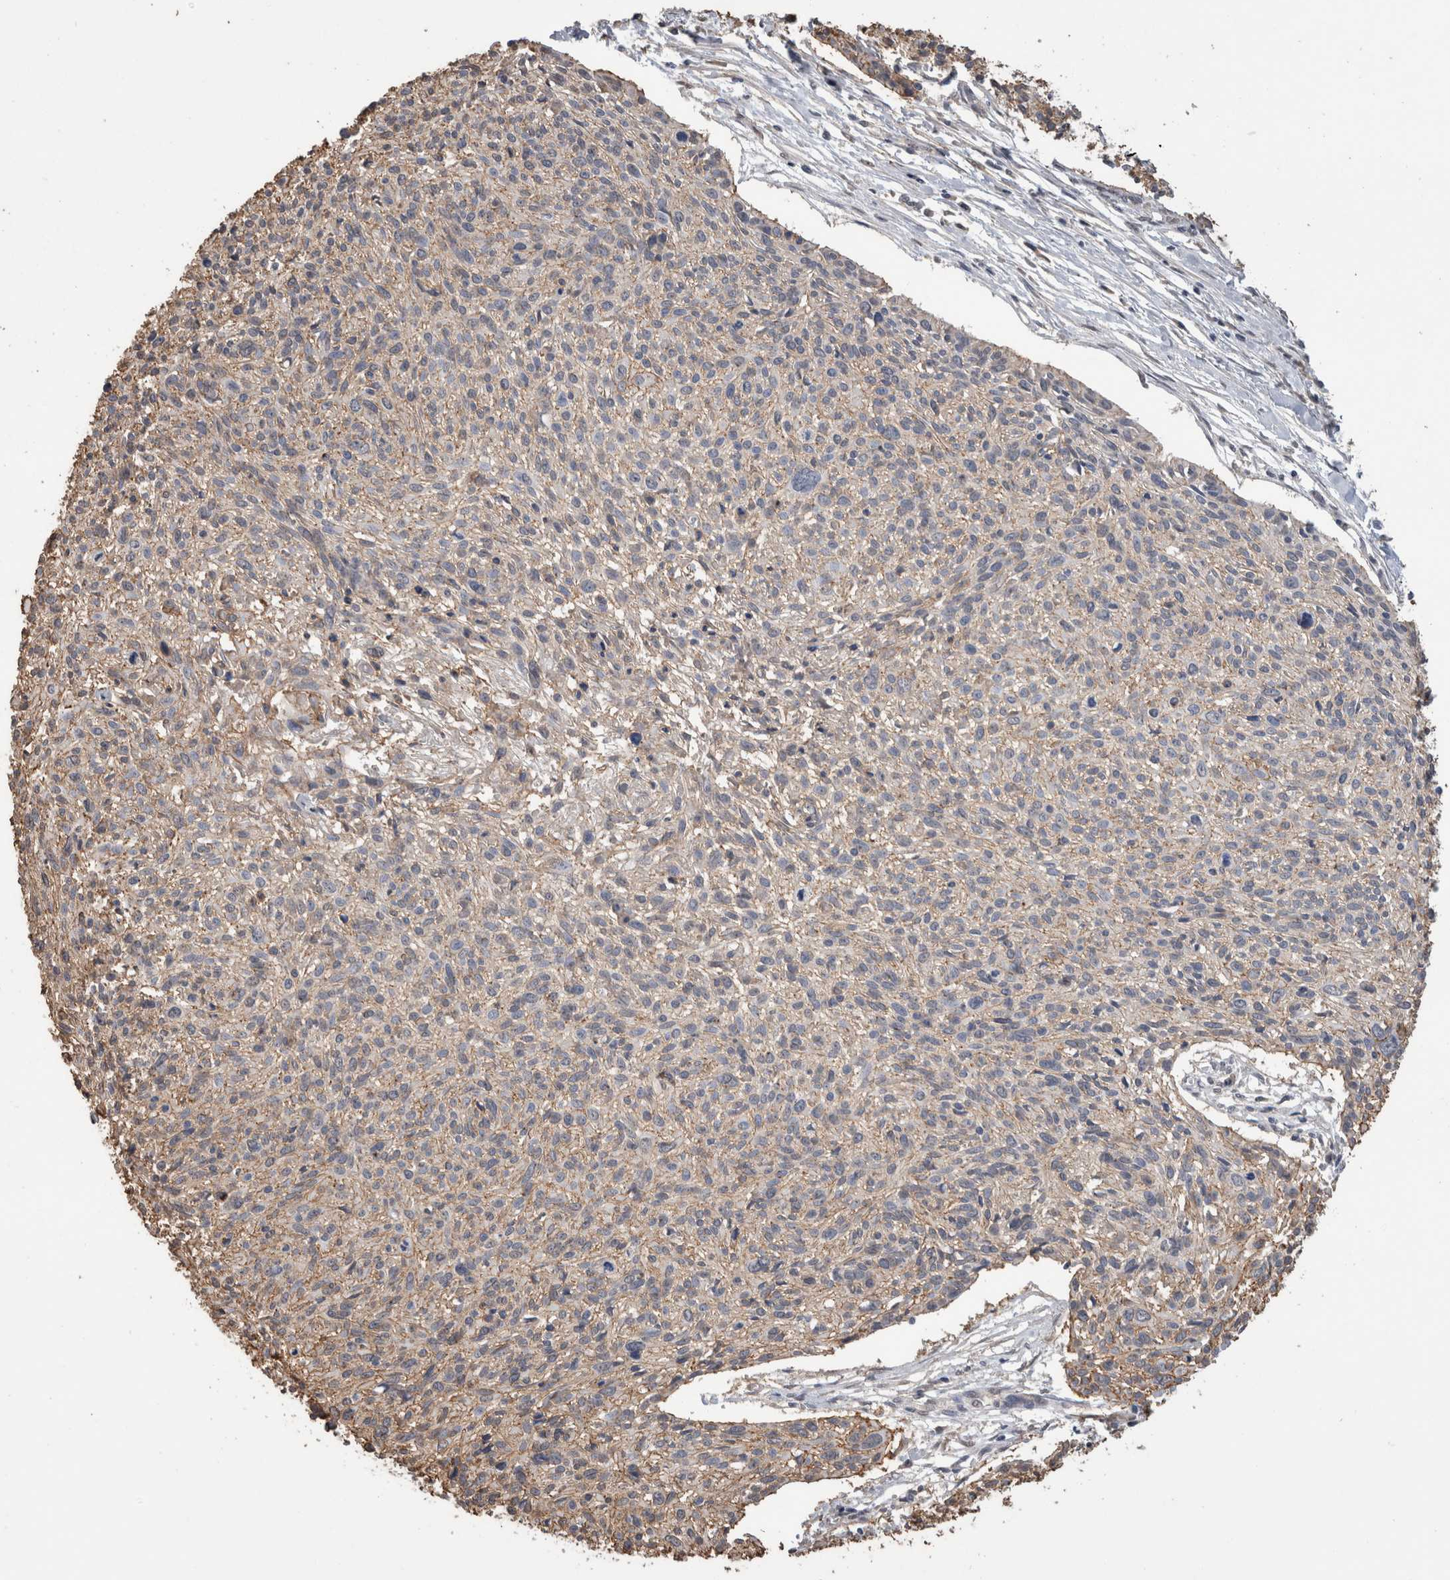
{"staining": {"intensity": "weak", "quantity": "25%-75%", "location": "cytoplasmic/membranous"}, "tissue": "cervical cancer", "cell_type": "Tumor cells", "image_type": "cancer", "snomed": [{"axis": "morphology", "description": "Squamous cell carcinoma, NOS"}, {"axis": "topography", "description": "Cervix"}], "caption": "Weak cytoplasmic/membranous staining is seen in approximately 25%-75% of tumor cells in squamous cell carcinoma (cervical). Immunohistochemistry (ihc) stains the protein in brown and the nuclei are stained blue.", "gene": "S100A10", "patient": {"sex": "female", "age": 51}}